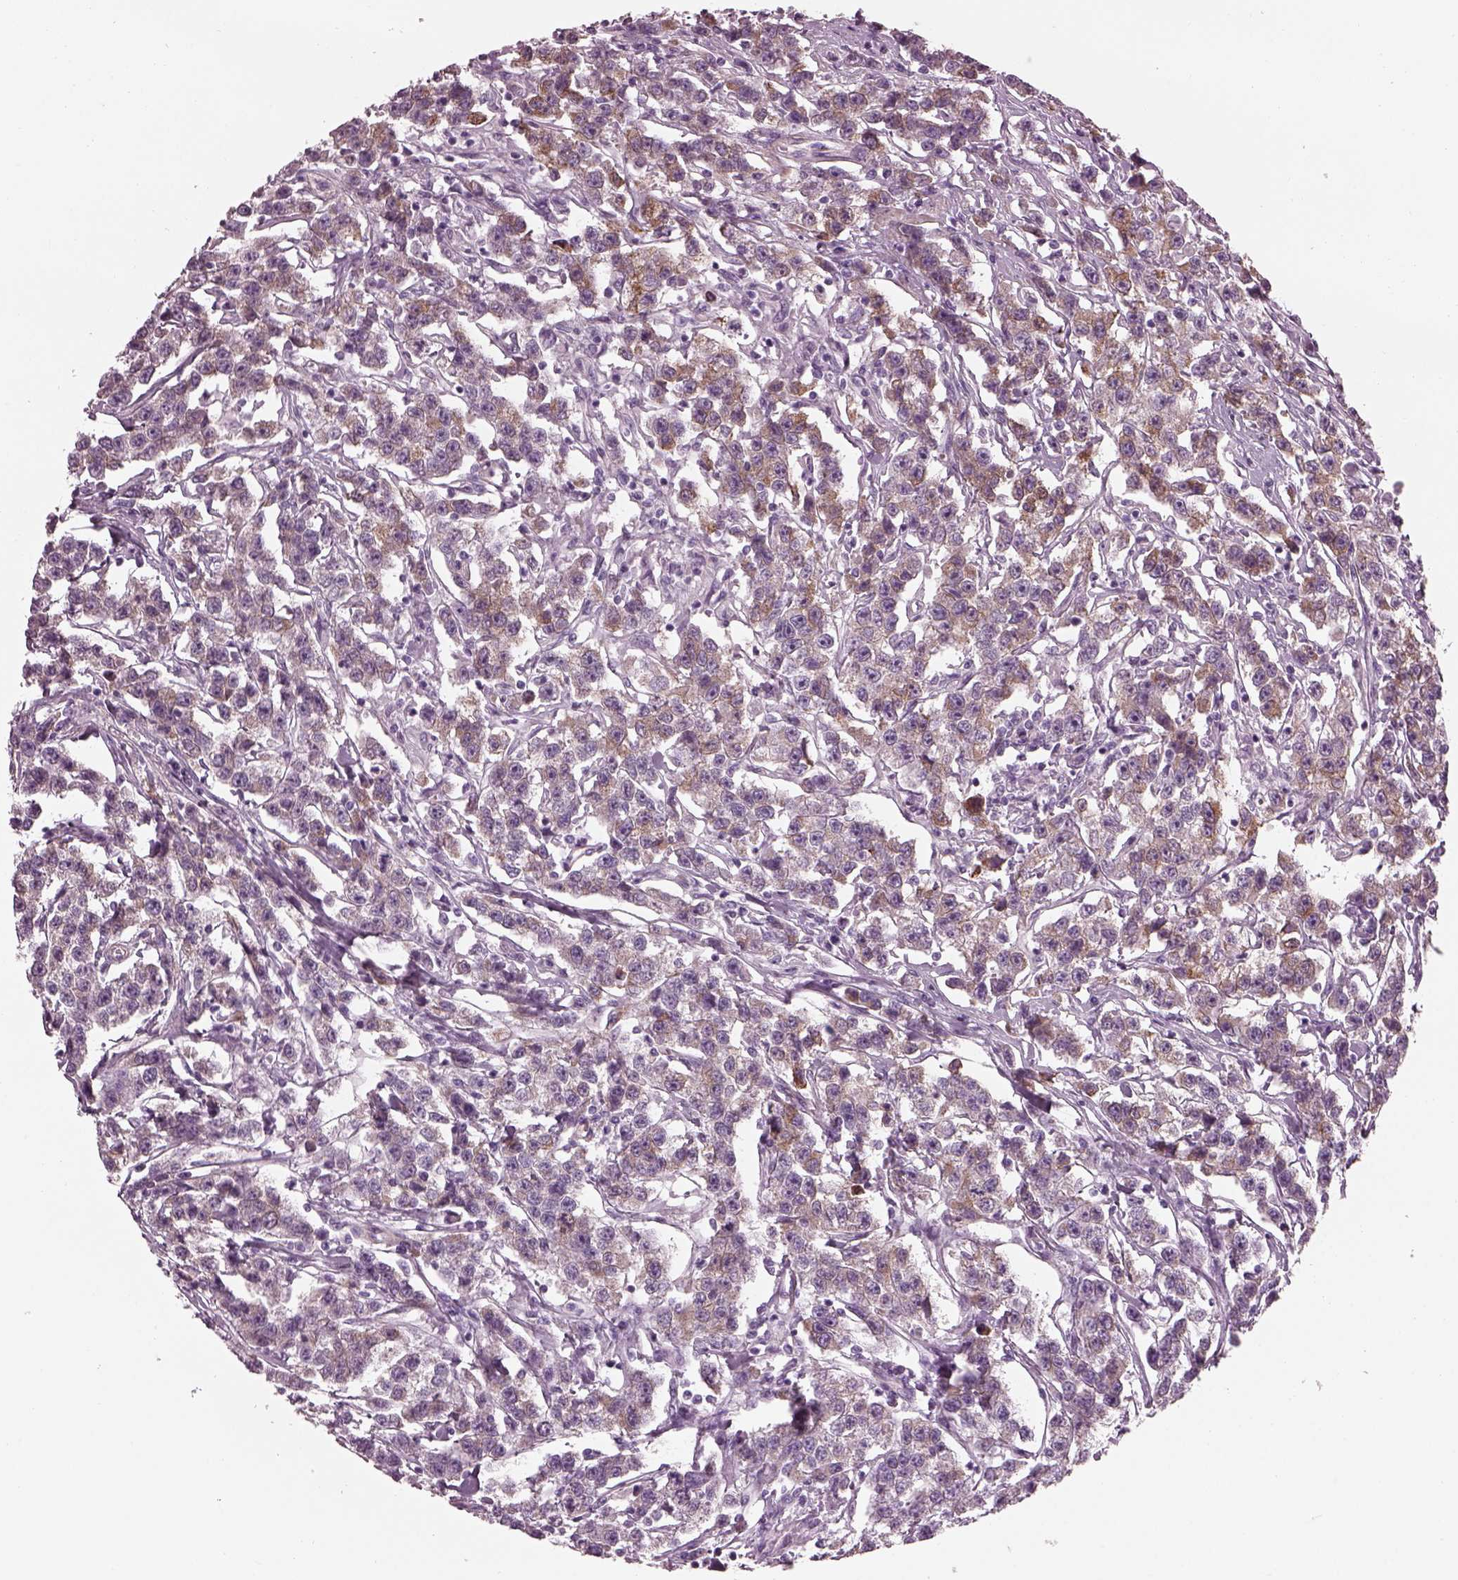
{"staining": {"intensity": "moderate", "quantity": "<25%", "location": "cytoplasmic/membranous"}, "tissue": "testis cancer", "cell_type": "Tumor cells", "image_type": "cancer", "snomed": [{"axis": "morphology", "description": "Seminoma, NOS"}, {"axis": "topography", "description": "Testis"}], "caption": "DAB (3,3'-diaminobenzidine) immunohistochemical staining of testis cancer shows moderate cytoplasmic/membranous protein expression in approximately <25% of tumor cells.", "gene": "BFSP1", "patient": {"sex": "male", "age": 59}}